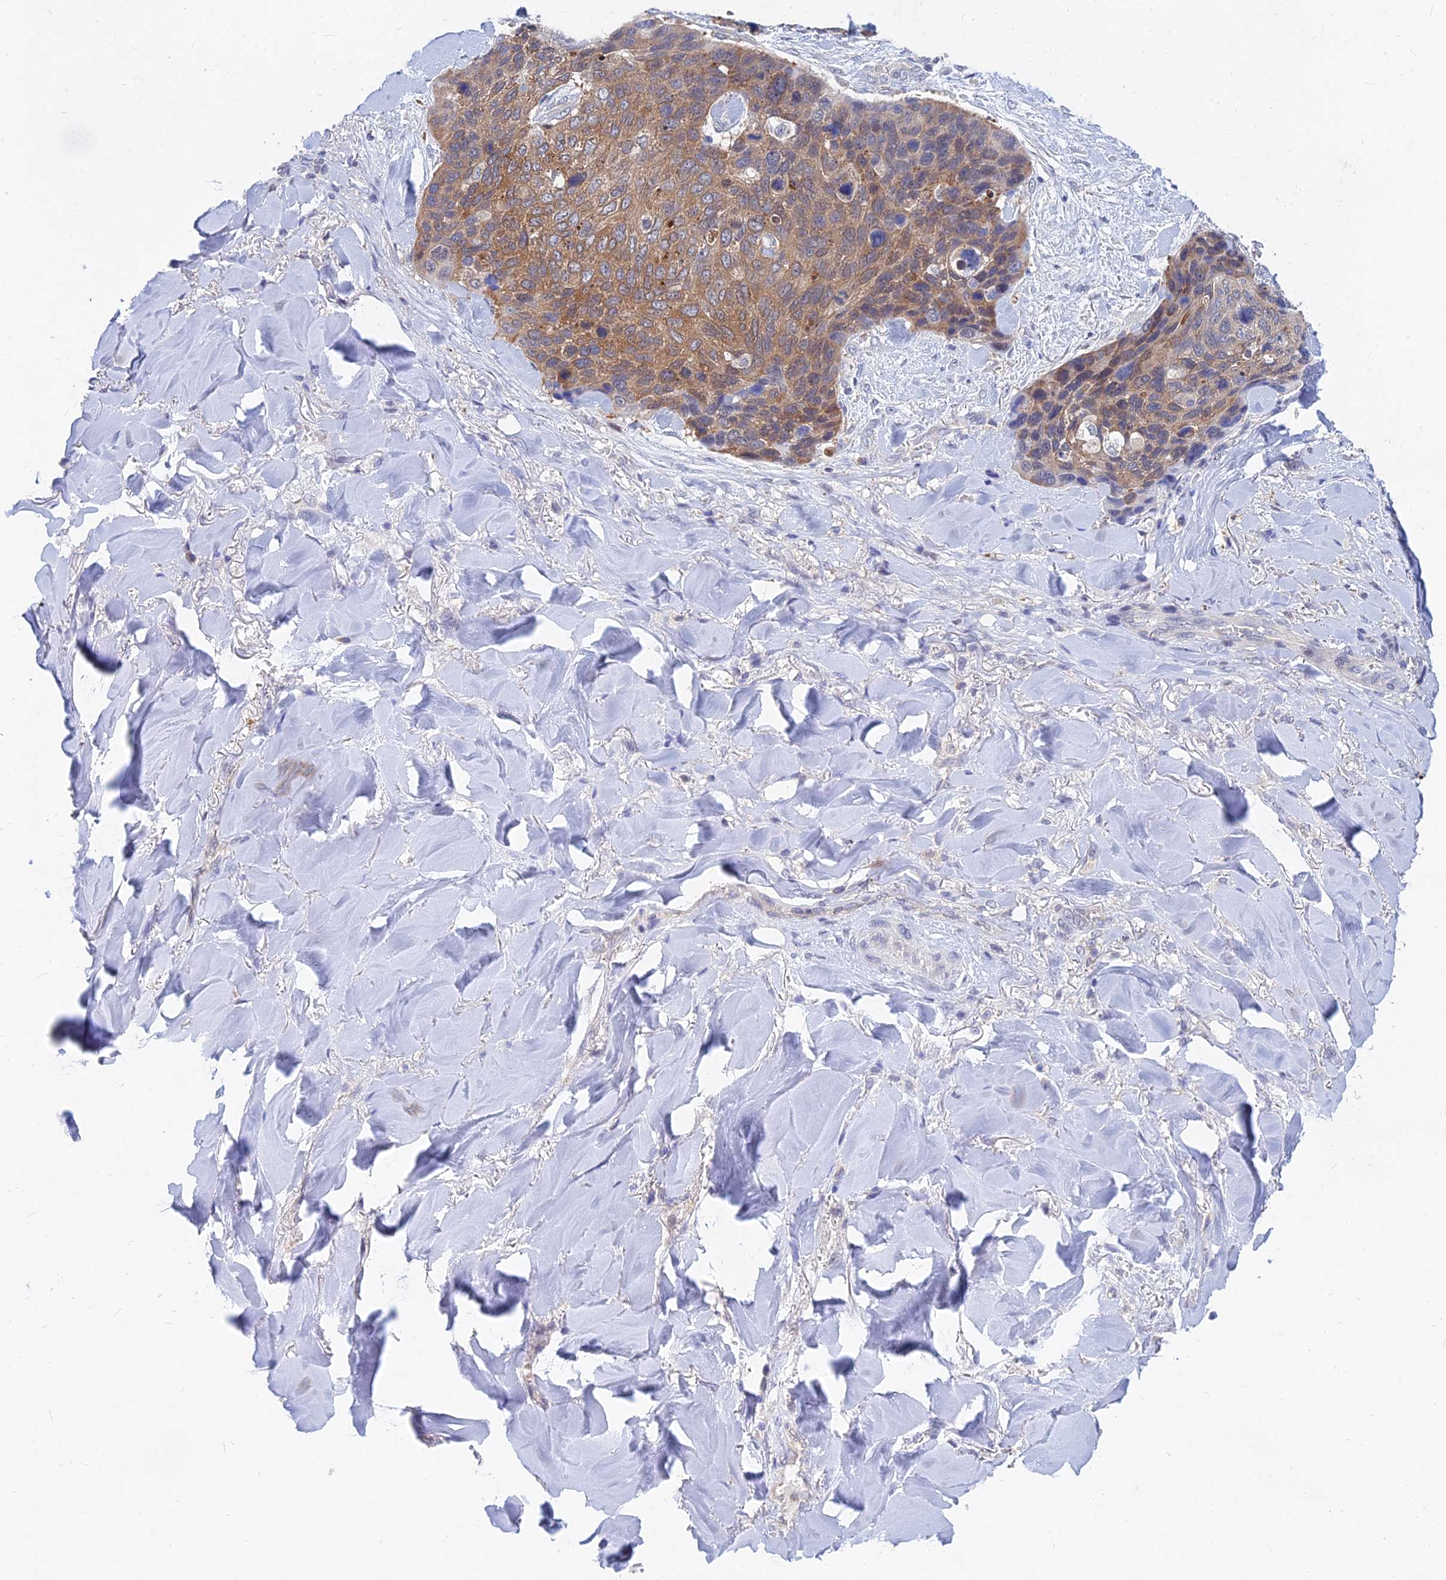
{"staining": {"intensity": "moderate", "quantity": "25%-75%", "location": "cytoplasmic/membranous"}, "tissue": "skin cancer", "cell_type": "Tumor cells", "image_type": "cancer", "snomed": [{"axis": "morphology", "description": "Basal cell carcinoma"}, {"axis": "topography", "description": "Skin"}], "caption": "Moderate cytoplasmic/membranous expression for a protein is identified in approximately 25%-75% of tumor cells of skin basal cell carcinoma using immunohistochemistry.", "gene": "B3GALT4", "patient": {"sex": "female", "age": 74}}